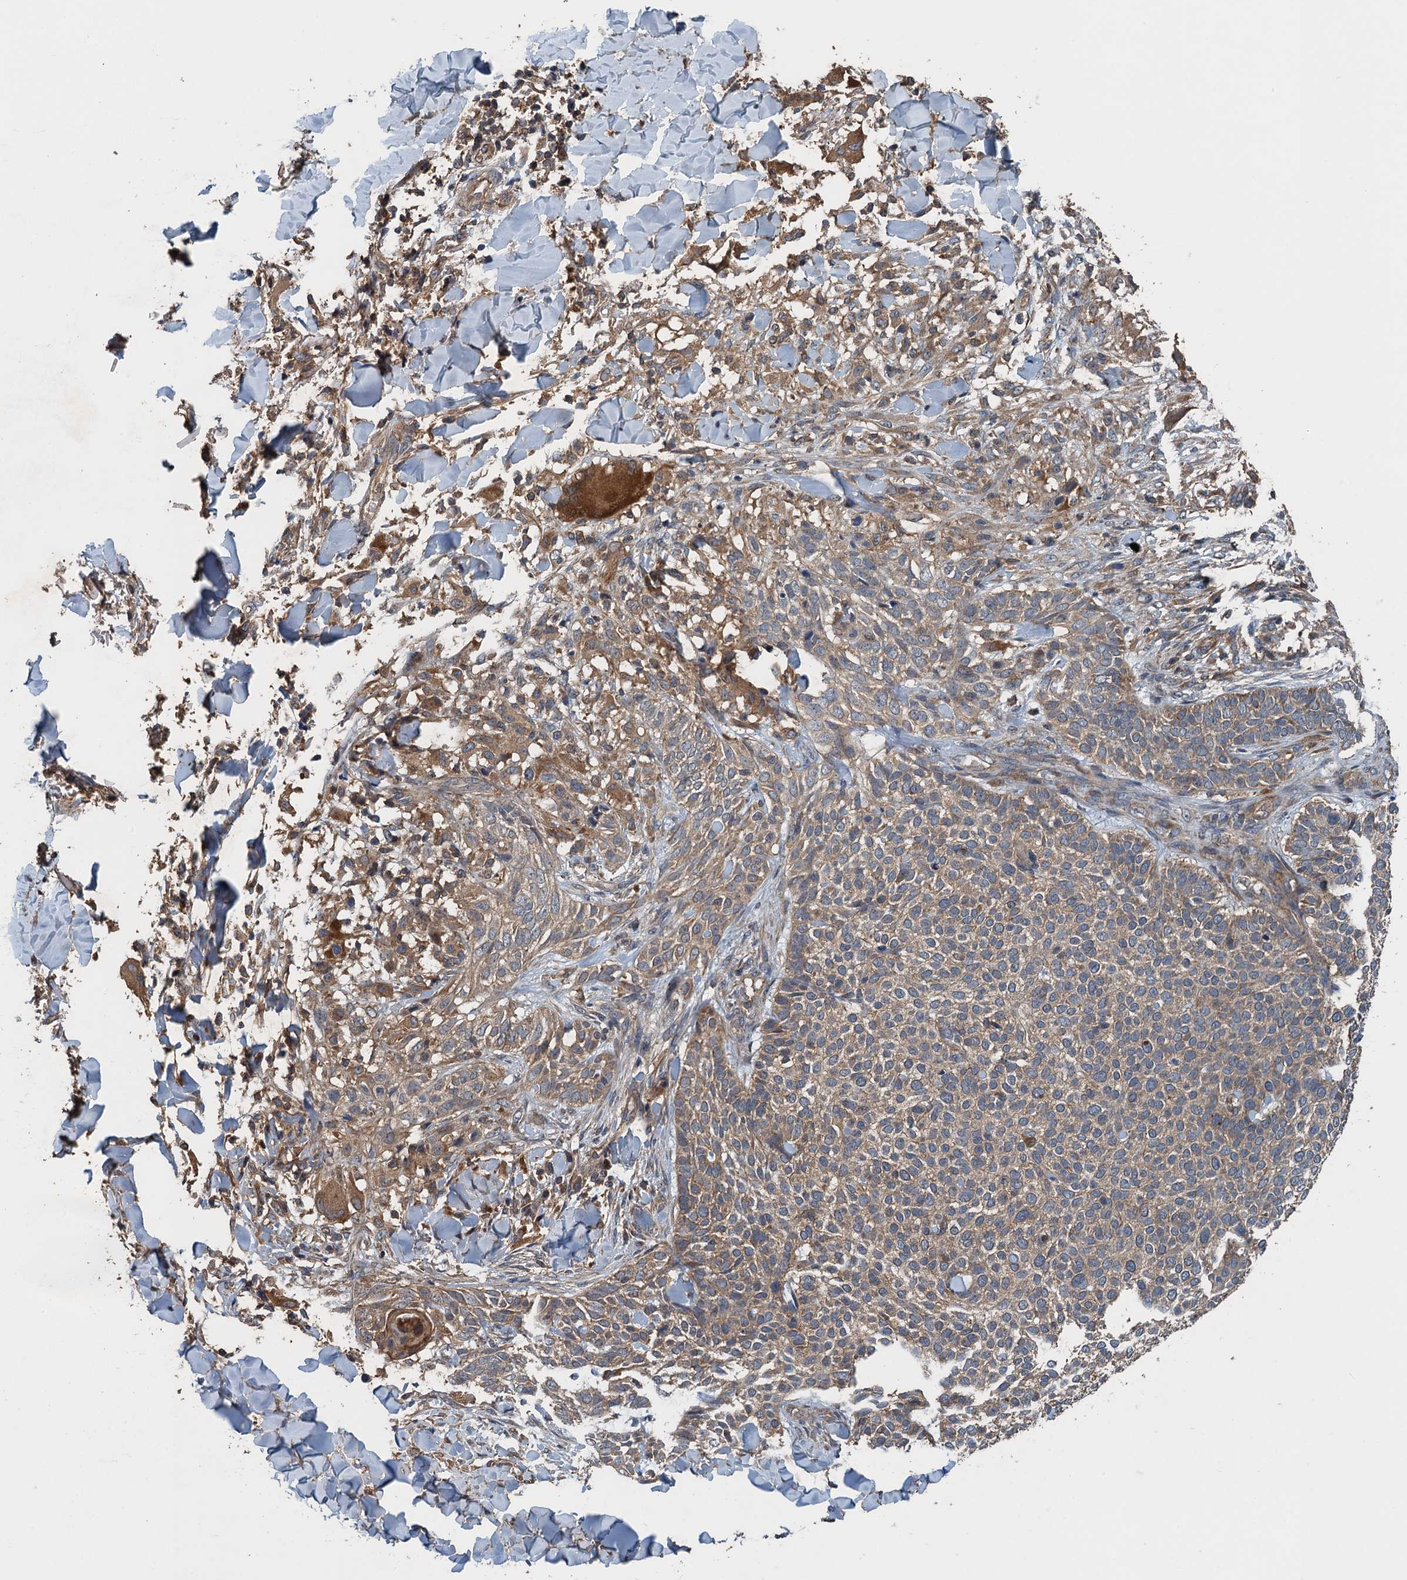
{"staining": {"intensity": "weak", "quantity": ">75%", "location": "cytoplasmic/membranous"}, "tissue": "skin cancer", "cell_type": "Tumor cells", "image_type": "cancer", "snomed": [{"axis": "morphology", "description": "Normal tissue, NOS"}, {"axis": "morphology", "description": "Basal cell carcinoma"}, {"axis": "topography", "description": "Skin"}], "caption": "Immunohistochemistry (IHC) histopathology image of neoplastic tissue: skin cancer stained using IHC displays low levels of weak protein expression localized specifically in the cytoplasmic/membranous of tumor cells, appearing as a cytoplasmic/membranous brown color.", "gene": "BORCS5", "patient": {"sex": "male", "age": 67}}